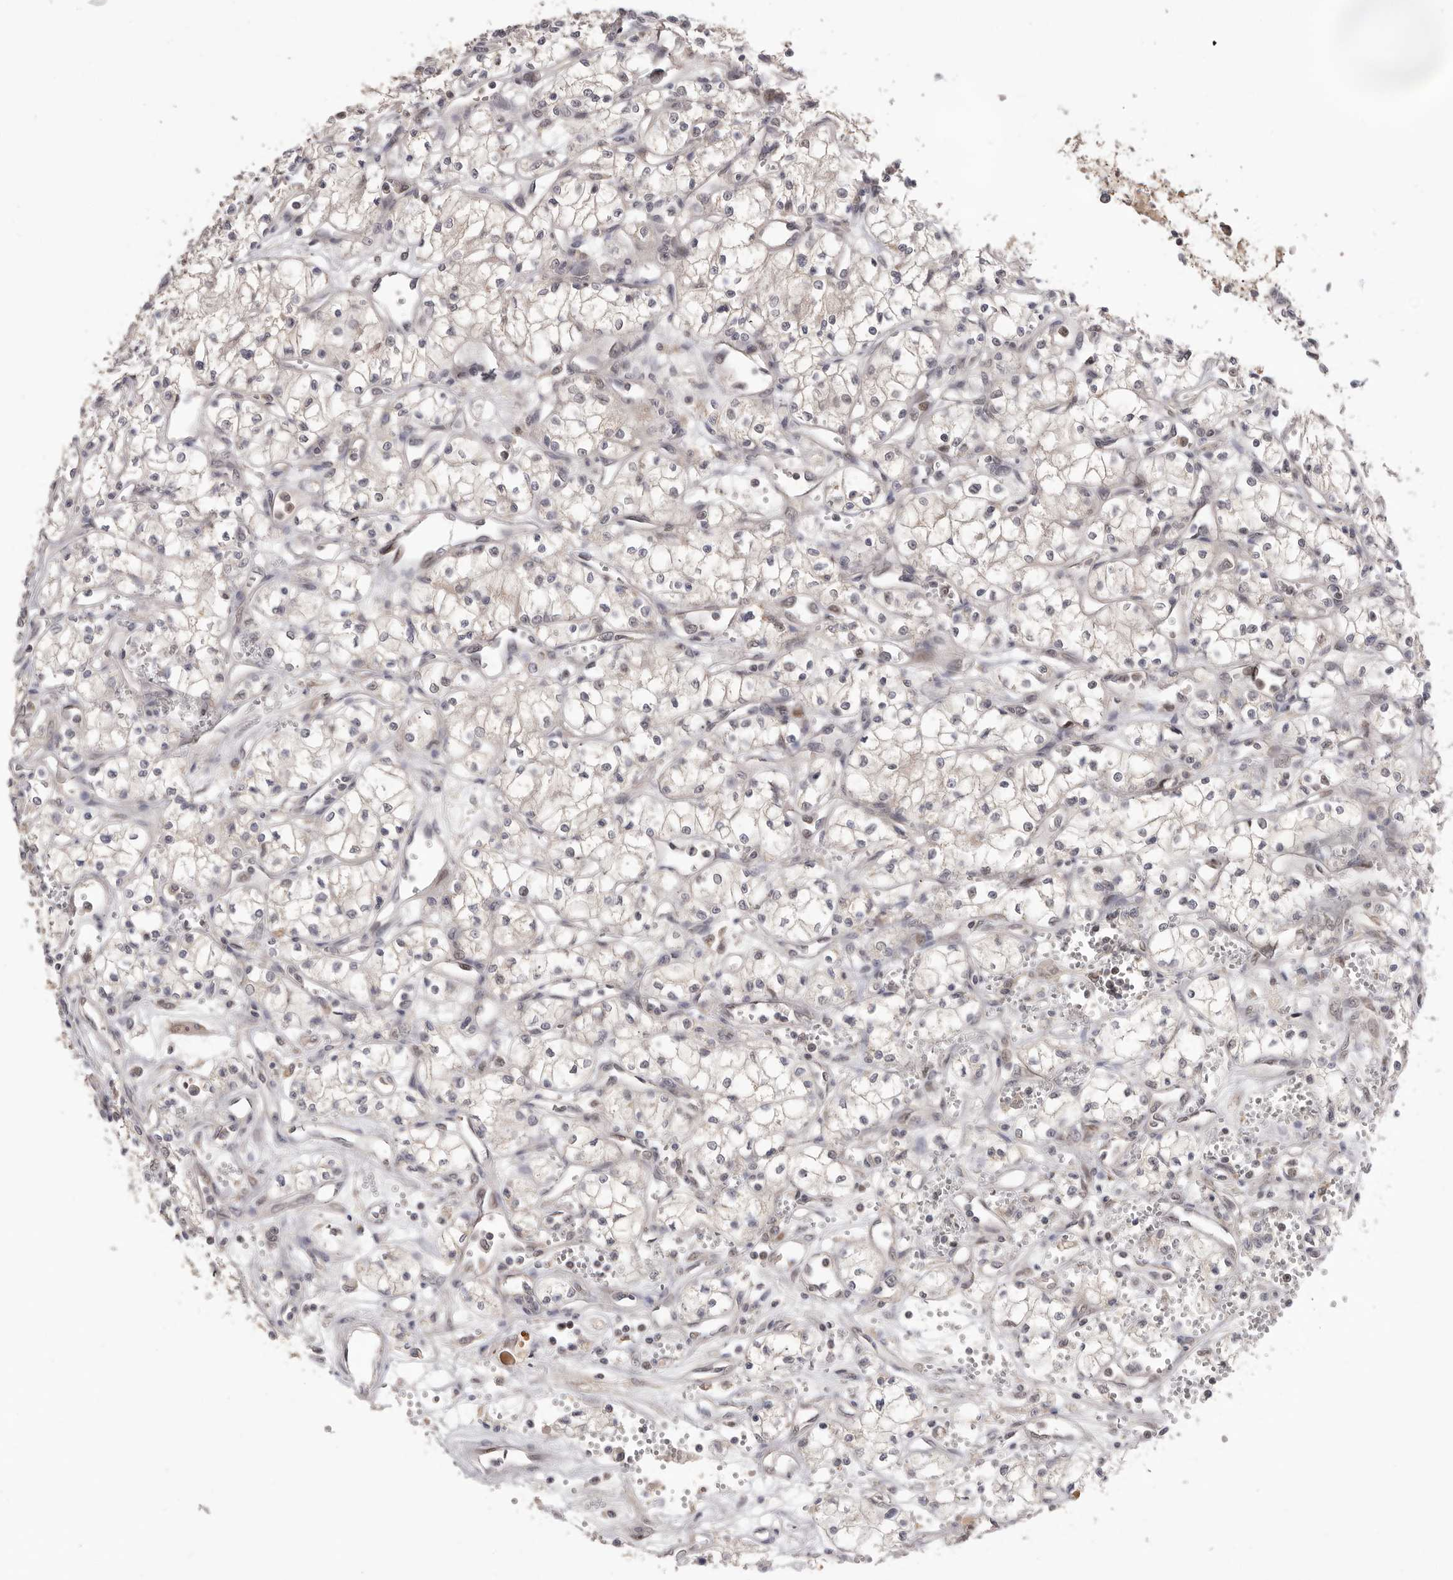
{"staining": {"intensity": "negative", "quantity": "none", "location": "none"}, "tissue": "renal cancer", "cell_type": "Tumor cells", "image_type": "cancer", "snomed": [{"axis": "morphology", "description": "Adenocarcinoma, NOS"}, {"axis": "topography", "description": "Kidney"}], "caption": "An immunohistochemistry histopathology image of adenocarcinoma (renal) is shown. There is no staining in tumor cells of adenocarcinoma (renal).", "gene": "BRCA2", "patient": {"sex": "male", "age": 59}}